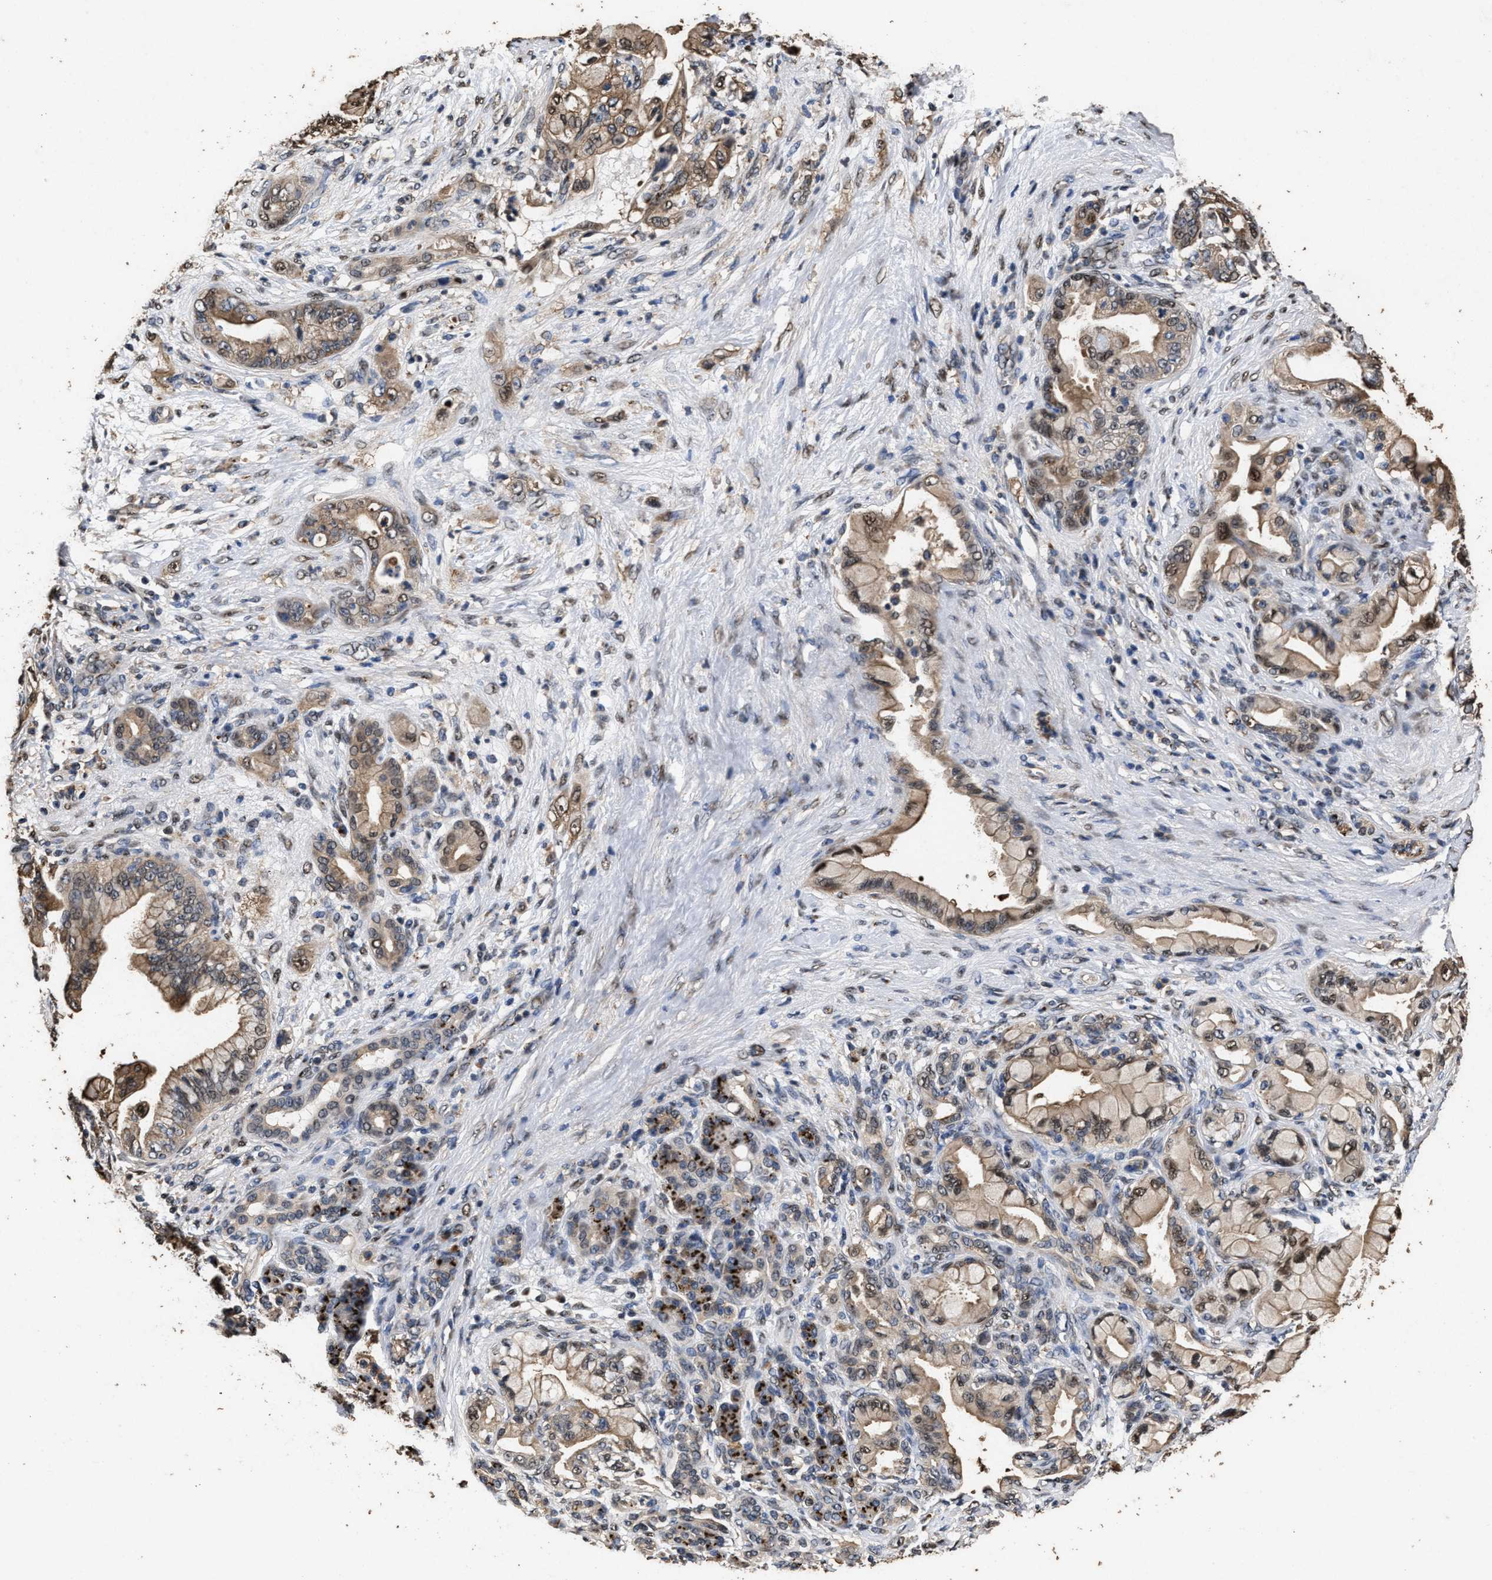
{"staining": {"intensity": "weak", "quantity": ">75%", "location": "cytoplasmic/membranous,nuclear"}, "tissue": "pancreatic cancer", "cell_type": "Tumor cells", "image_type": "cancer", "snomed": [{"axis": "morphology", "description": "Adenocarcinoma, NOS"}, {"axis": "topography", "description": "Pancreas"}], "caption": "Adenocarcinoma (pancreatic) tissue demonstrates weak cytoplasmic/membranous and nuclear expression in approximately >75% of tumor cells", "gene": "TPST2", "patient": {"sex": "male", "age": 59}}